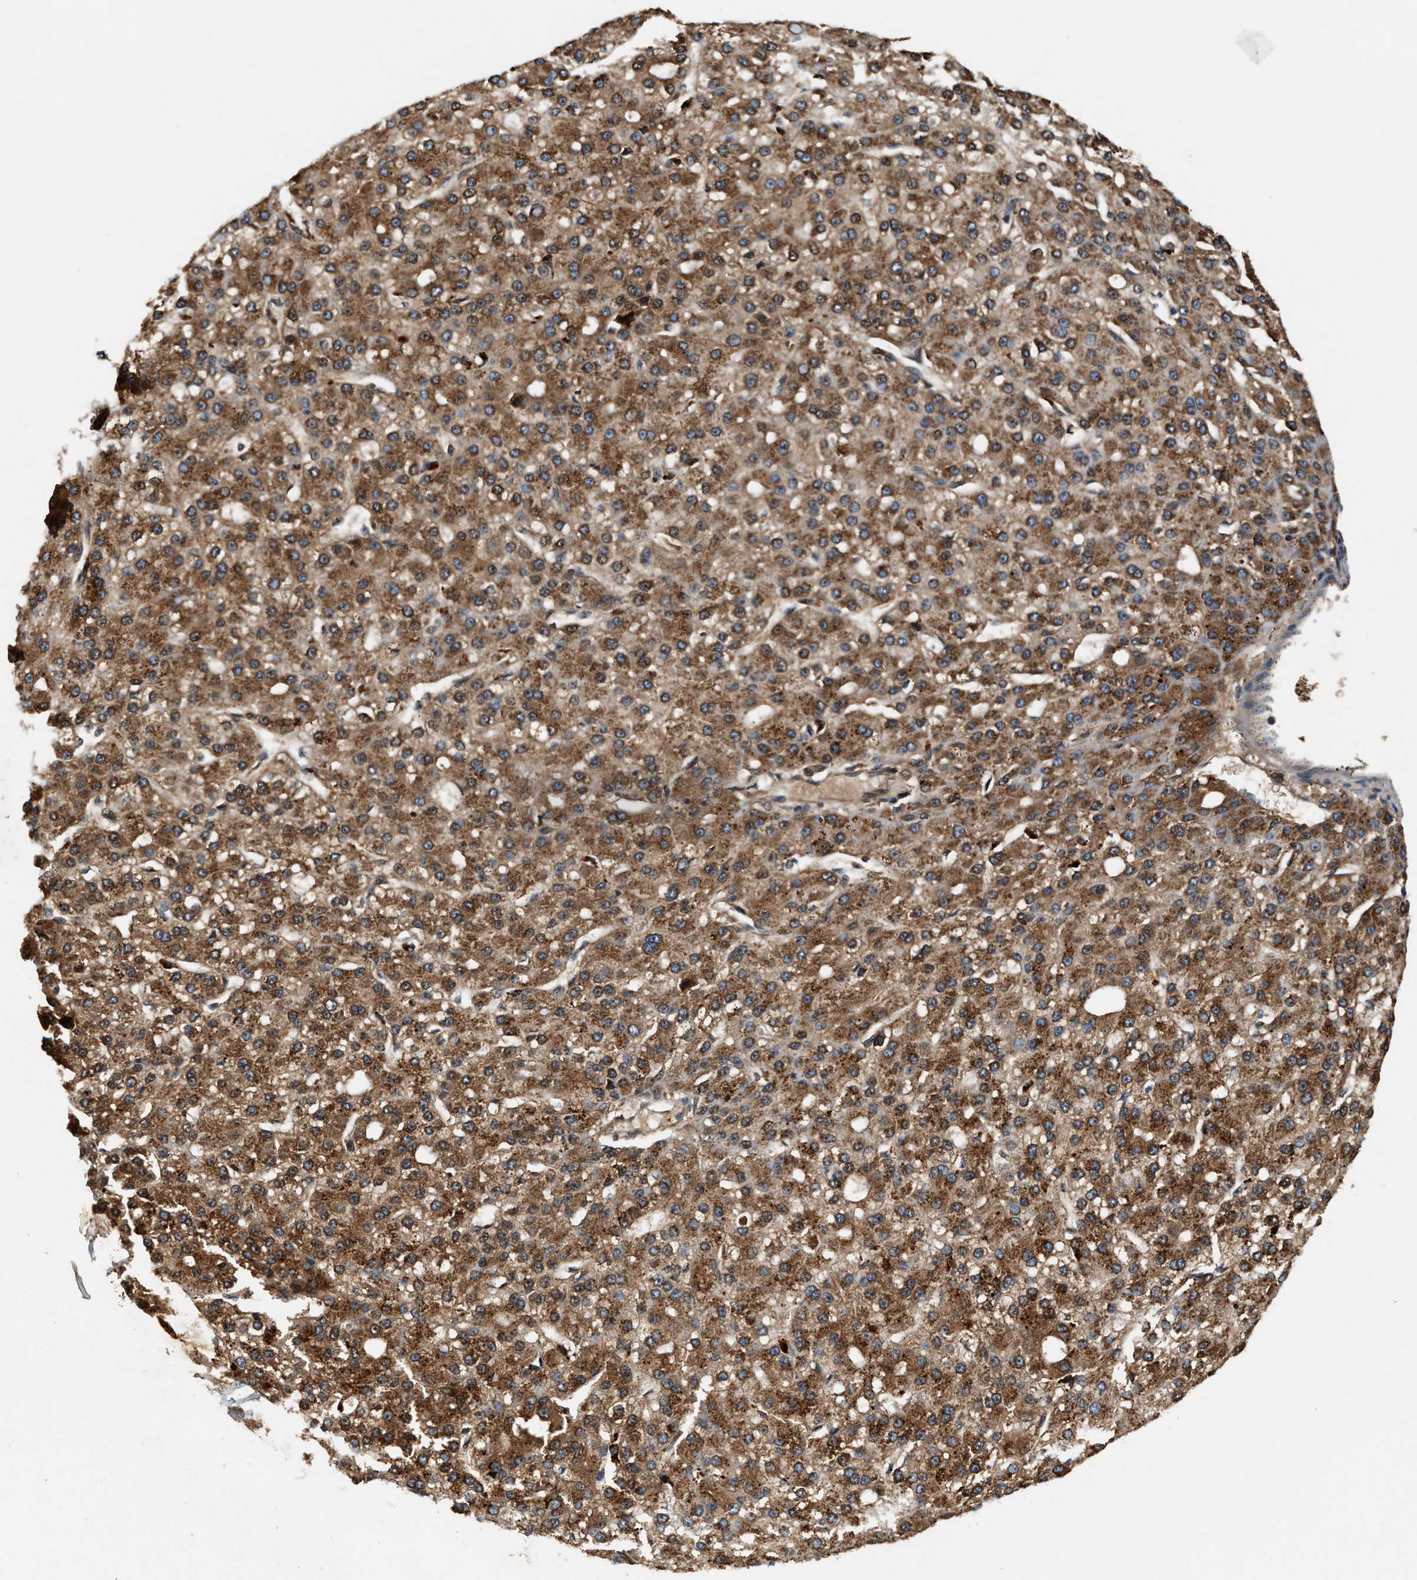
{"staining": {"intensity": "strong", "quantity": ">75%", "location": "cytoplasmic/membranous"}, "tissue": "liver cancer", "cell_type": "Tumor cells", "image_type": "cancer", "snomed": [{"axis": "morphology", "description": "Carcinoma, Hepatocellular, NOS"}, {"axis": "topography", "description": "Liver"}], "caption": "Strong cytoplasmic/membranous protein staining is seen in about >75% of tumor cells in liver cancer.", "gene": "DUSP10", "patient": {"sex": "male", "age": 67}}